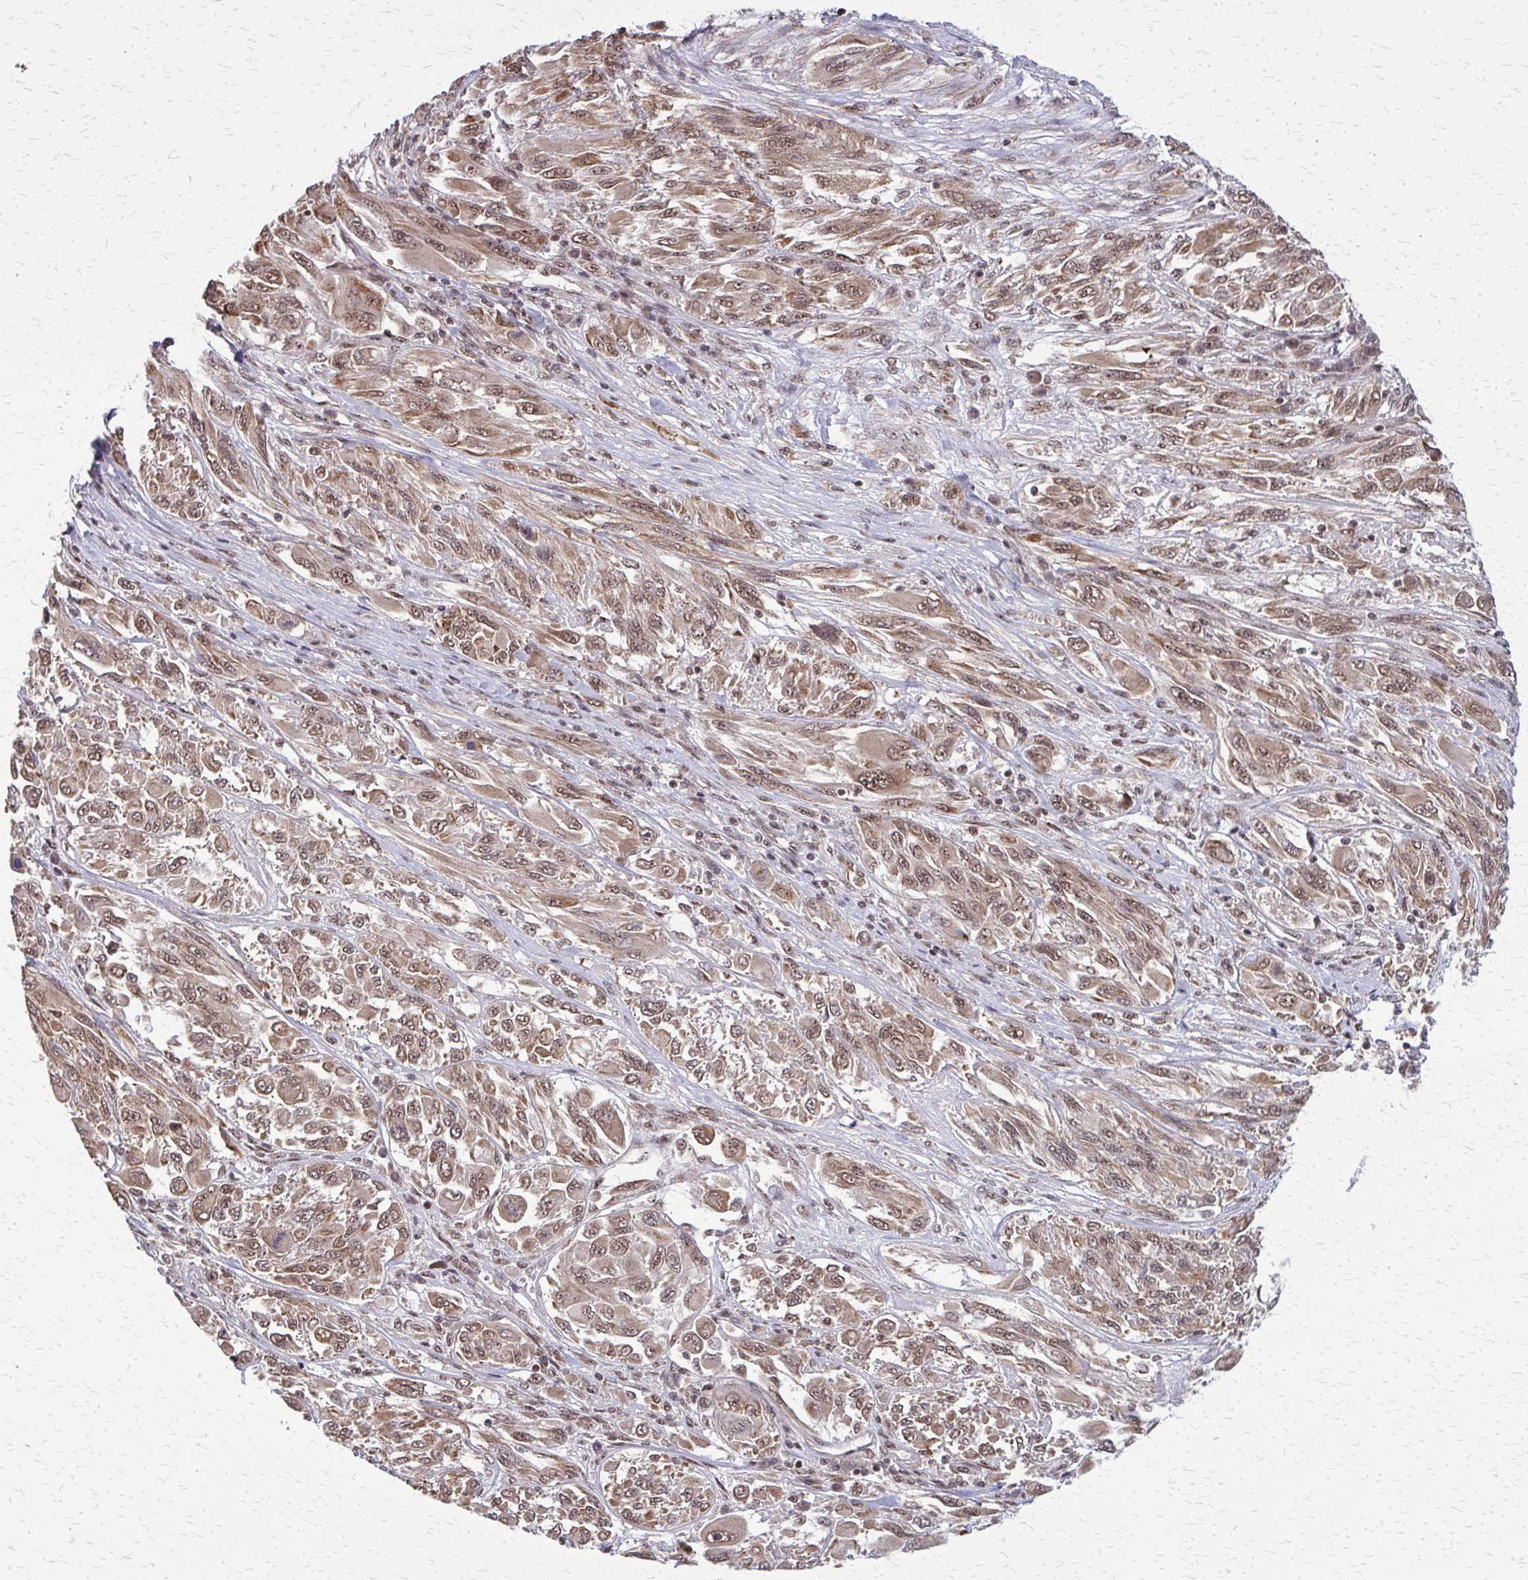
{"staining": {"intensity": "moderate", "quantity": ">75%", "location": "cytoplasmic/membranous,nuclear"}, "tissue": "melanoma", "cell_type": "Tumor cells", "image_type": "cancer", "snomed": [{"axis": "morphology", "description": "Malignant melanoma, NOS"}, {"axis": "topography", "description": "Skin"}], "caption": "Immunohistochemical staining of human malignant melanoma shows medium levels of moderate cytoplasmic/membranous and nuclear positivity in approximately >75% of tumor cells.", "gene": "HDAC3", "patient": {"sex": "female", "age": 91}}